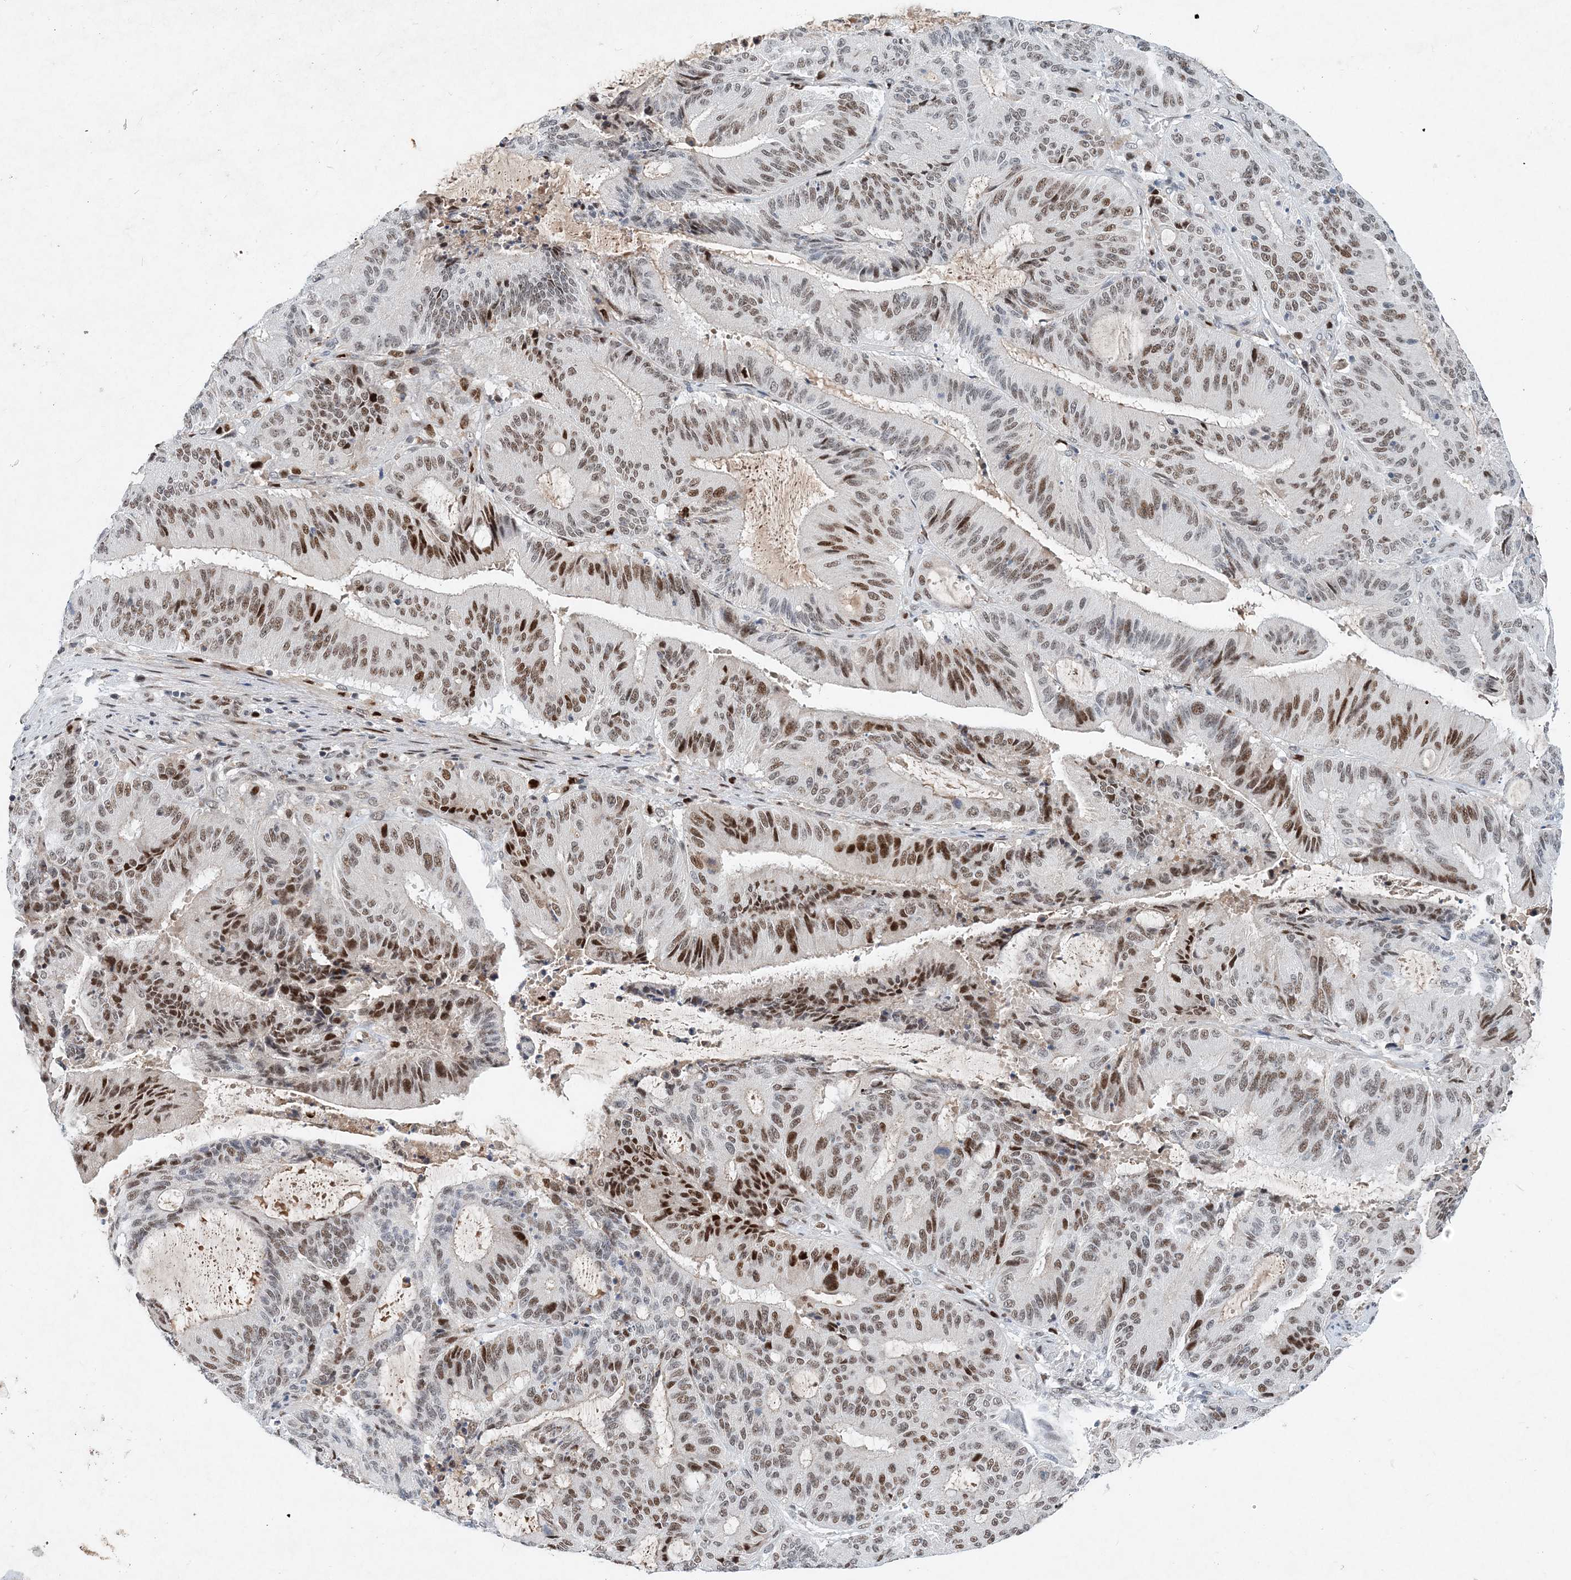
{"staining": {"intensity": "moderate", "quantity": "25%-75%", "location": "nuclear"}, "tissue": "liver cancer", "cell_type": "Tumor cells", "image_type": "cancer", "snomed": [{"axis": "morphology", "description": "Normal tissue, NOS"}, {"axis": "morphology", "description": "Cholangiocarcinoma"}, {"axis": "topography", "description": "Liver"}, {"axis": "topography", "description": "Peripheral nerve tissue"}], "caption": "A photomicrograph of cholangiocarcinoma (liver) stained for a protein shows moderate nuclear brown staining in tumor cells.", "gene": "KPNA4", "patient": {"sex": "female", "age": 73}}